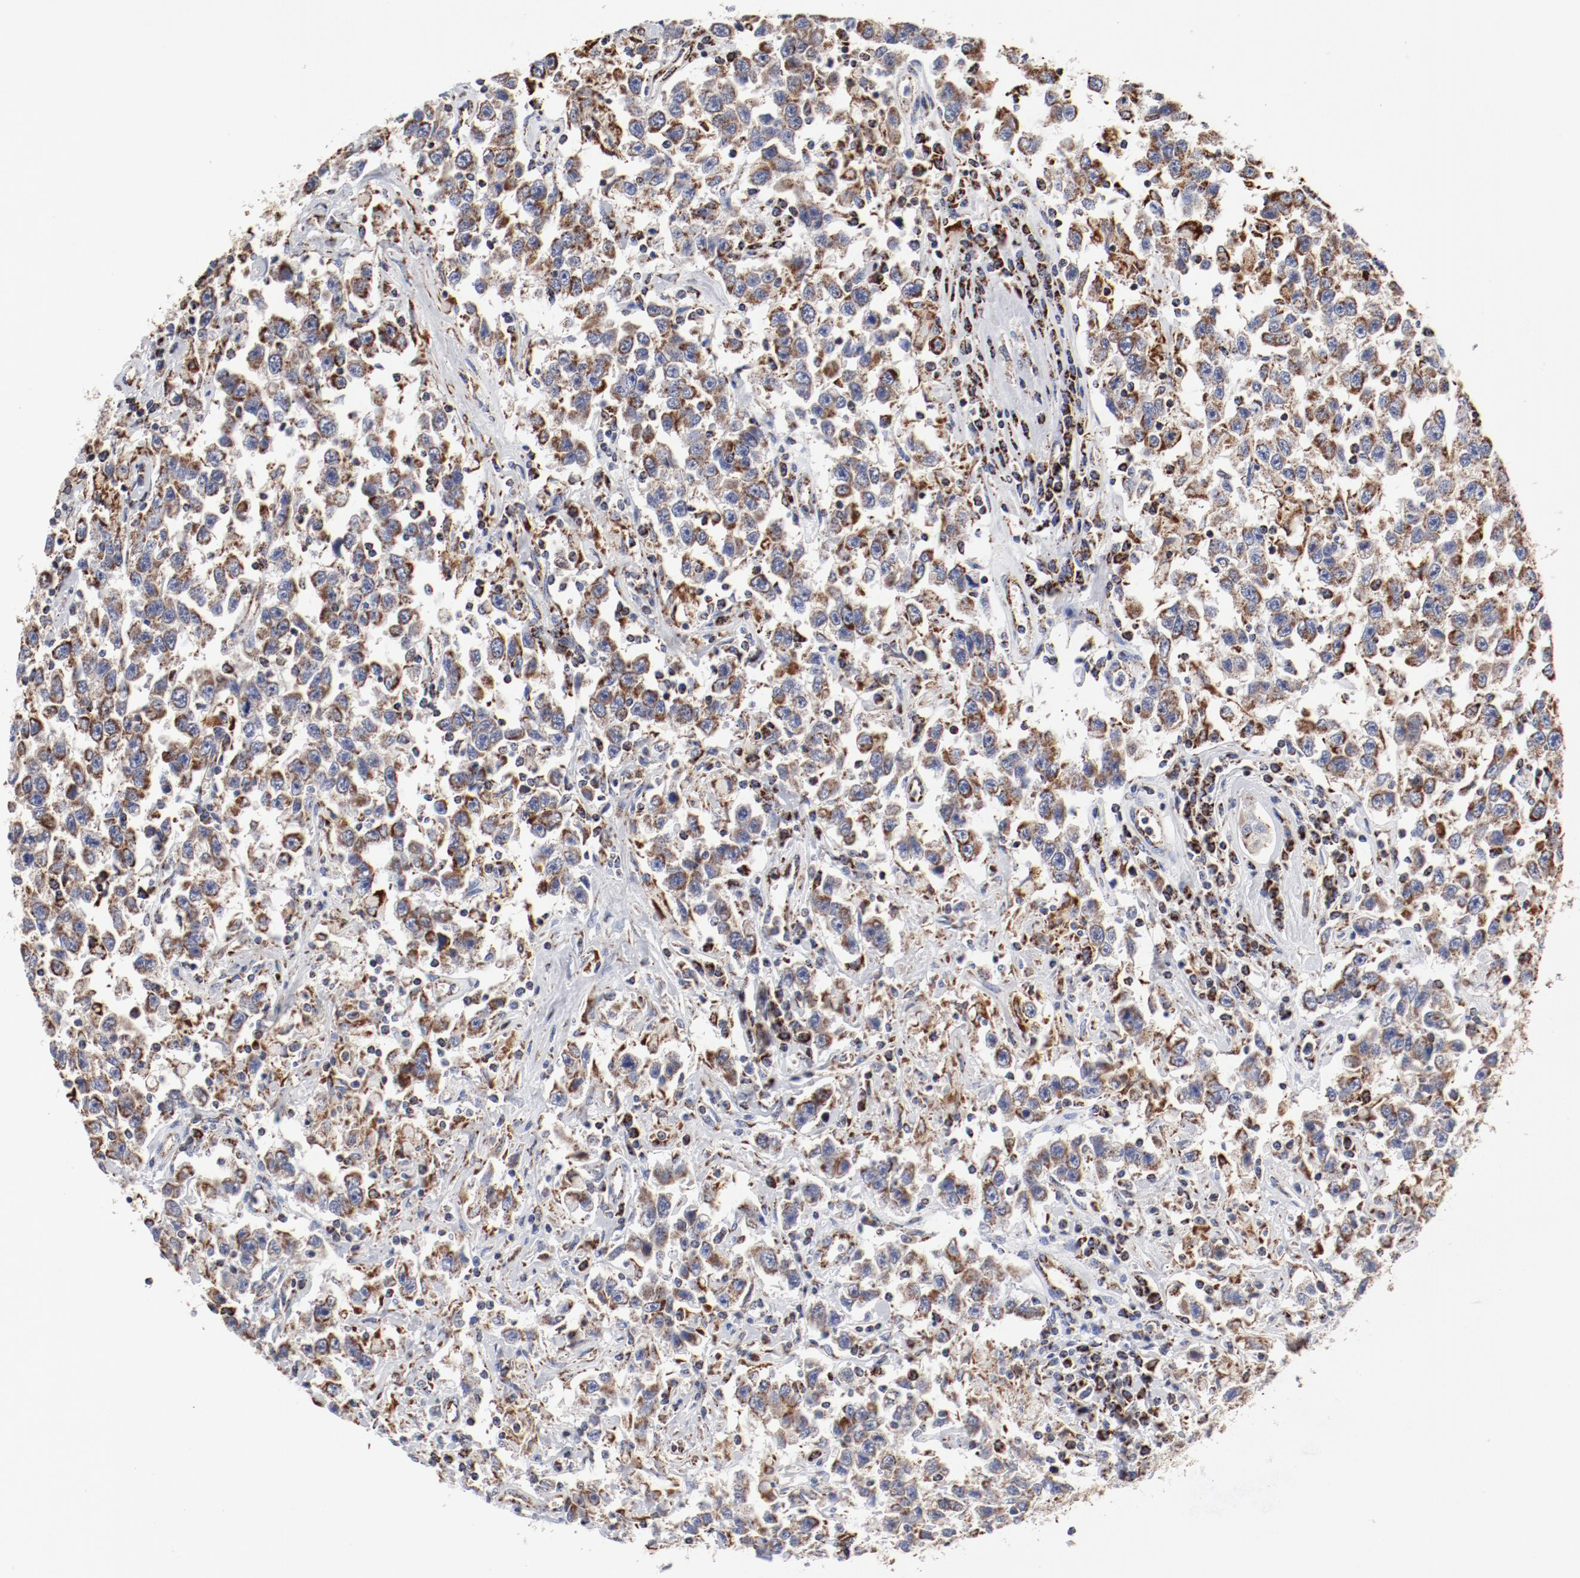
{"staining": {"intensity": "moderate", "quantity": ">75%", "location": "cytoplasmic/membranous"}, "tissue": "testis cancer", "cell_type": "Tumor cells", "image_type": "cancer", "snomed": [{"axis": "morphology", "description": "Seminoma, NOS"}, {"axis": "topography", "description": "Testis"}], "caption": "A photomicrograph of human testis cancer stained for a protein shows moderate cytoplasmic/membranous brown staining in tumor cells.", "gene": "NDUFV2", "patient": {"sex": "male", "age": 41}}